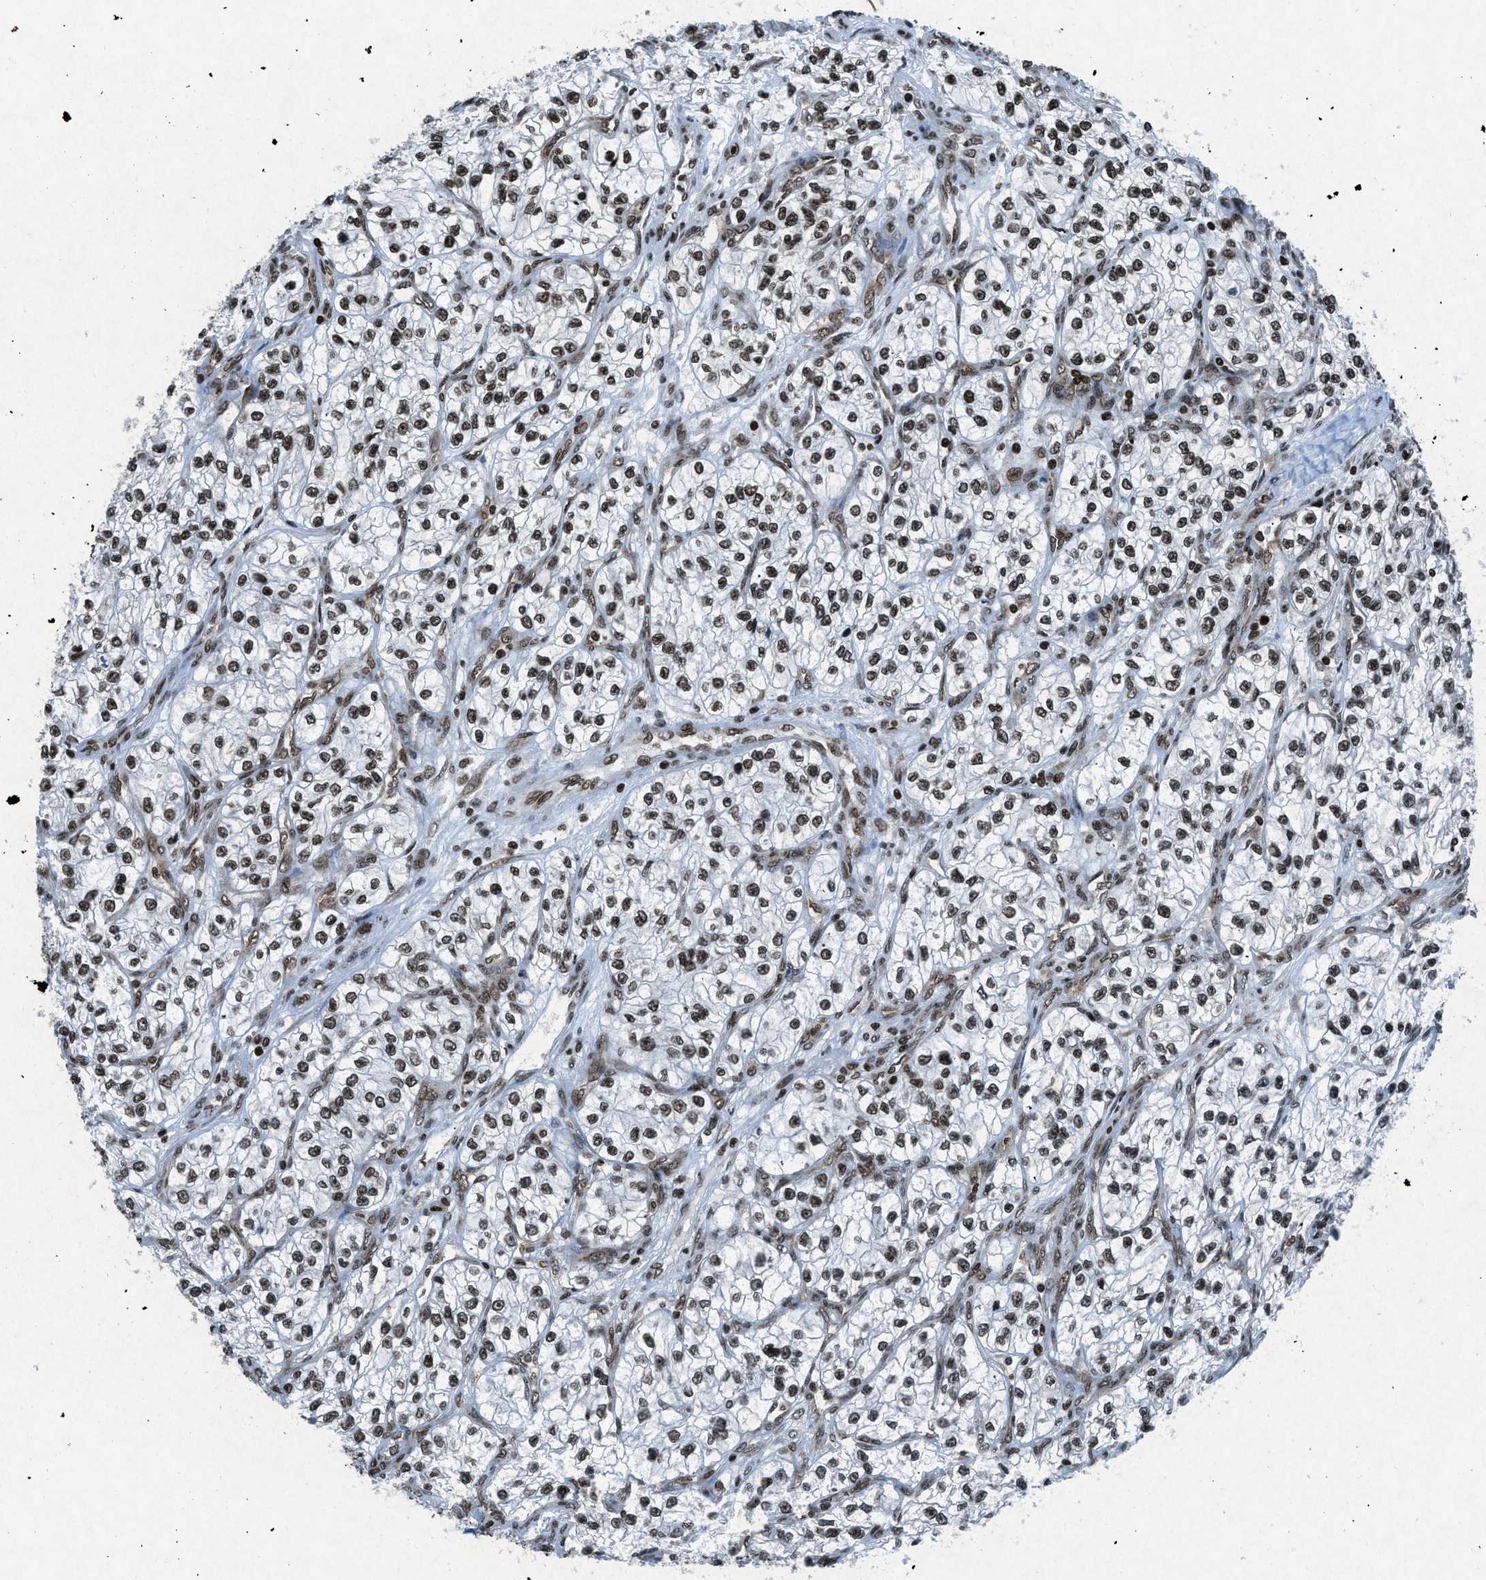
{"staining": {"intensity": "moderate", "quantity": ">75%", "location": "nuclear"}, "tissue": "renal cancer", "cell_type": "Tumor cells", "image_type": "cancer", "snomed": [{"axis": "morphology", "description": "Adenocarcinoma, NOS"}, {"axis": "topography", "description": "Kidney"}], "caption": "Immunohistochemical staining of renal cancer reveals medium levels of moderate nuclear positivity in about >75% of tumor cells.", "gene": "NXF1", "patient": {"sex": "female", "age": 57}}